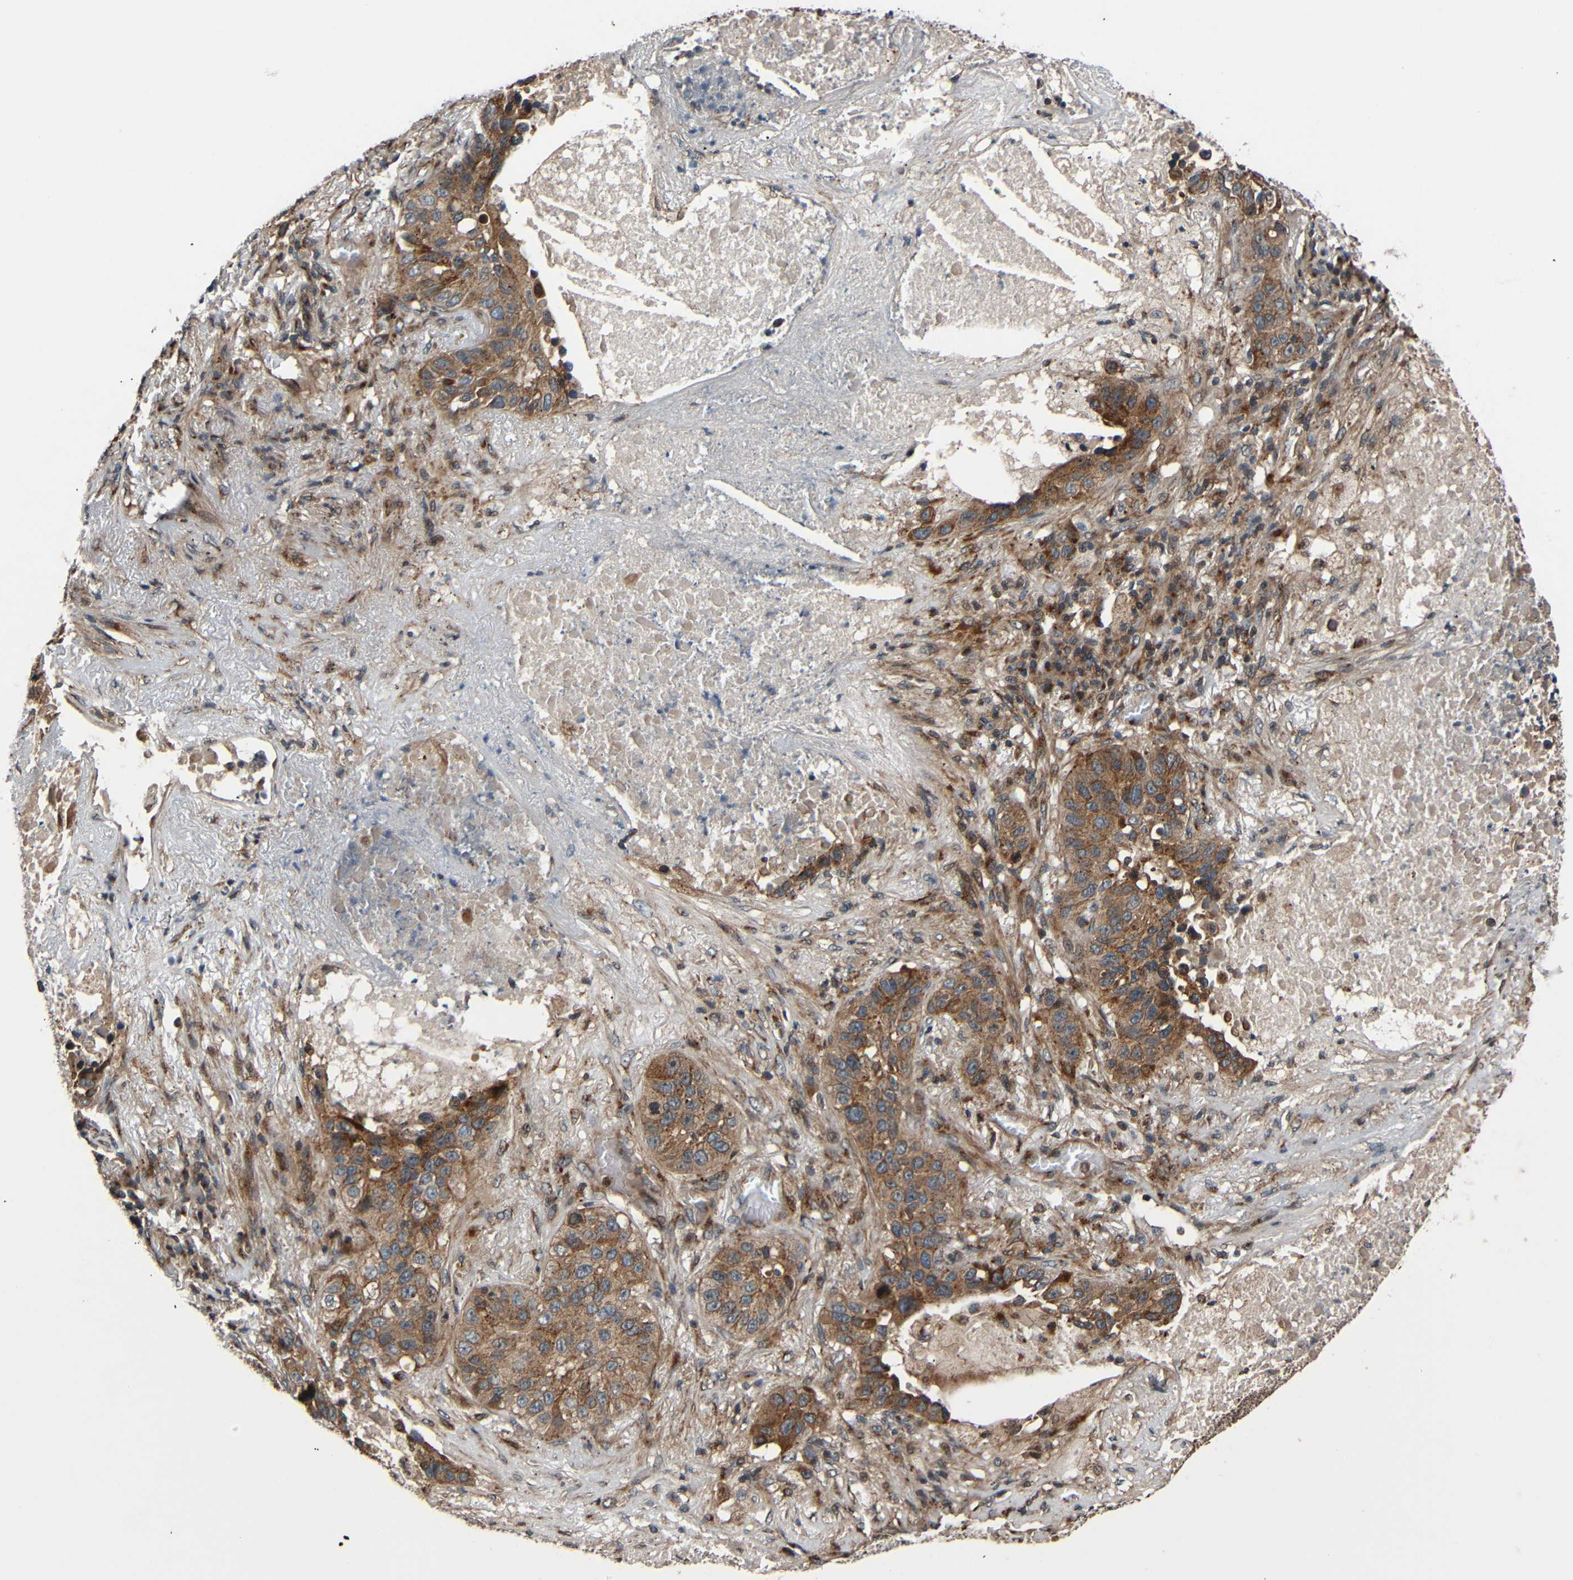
{"staining": {"intensity": "moderate", "quantity": ">75%", "location": "cytoplasmic/membranous"}, "tissue": "lung cancer", "cell_type": "Tumor cells", "image_type": "cancer", "snomed": [{"axis": "morphology", "description": "Squamous cell carcinoma, NOS"}, {"axis": "topography", "description": "Lung"}], "caption": "Immunohistochemistry (IHC) of human lung cancer reveals medium levels of moderate cytoplasmic/membranous positivity in approximately >75% of tumor cells. (brown staining indicates protein expression, while blue staining denotes nuclei).", "gene": "AKAP9", "patient": {"sex": "male", "age": 57}}